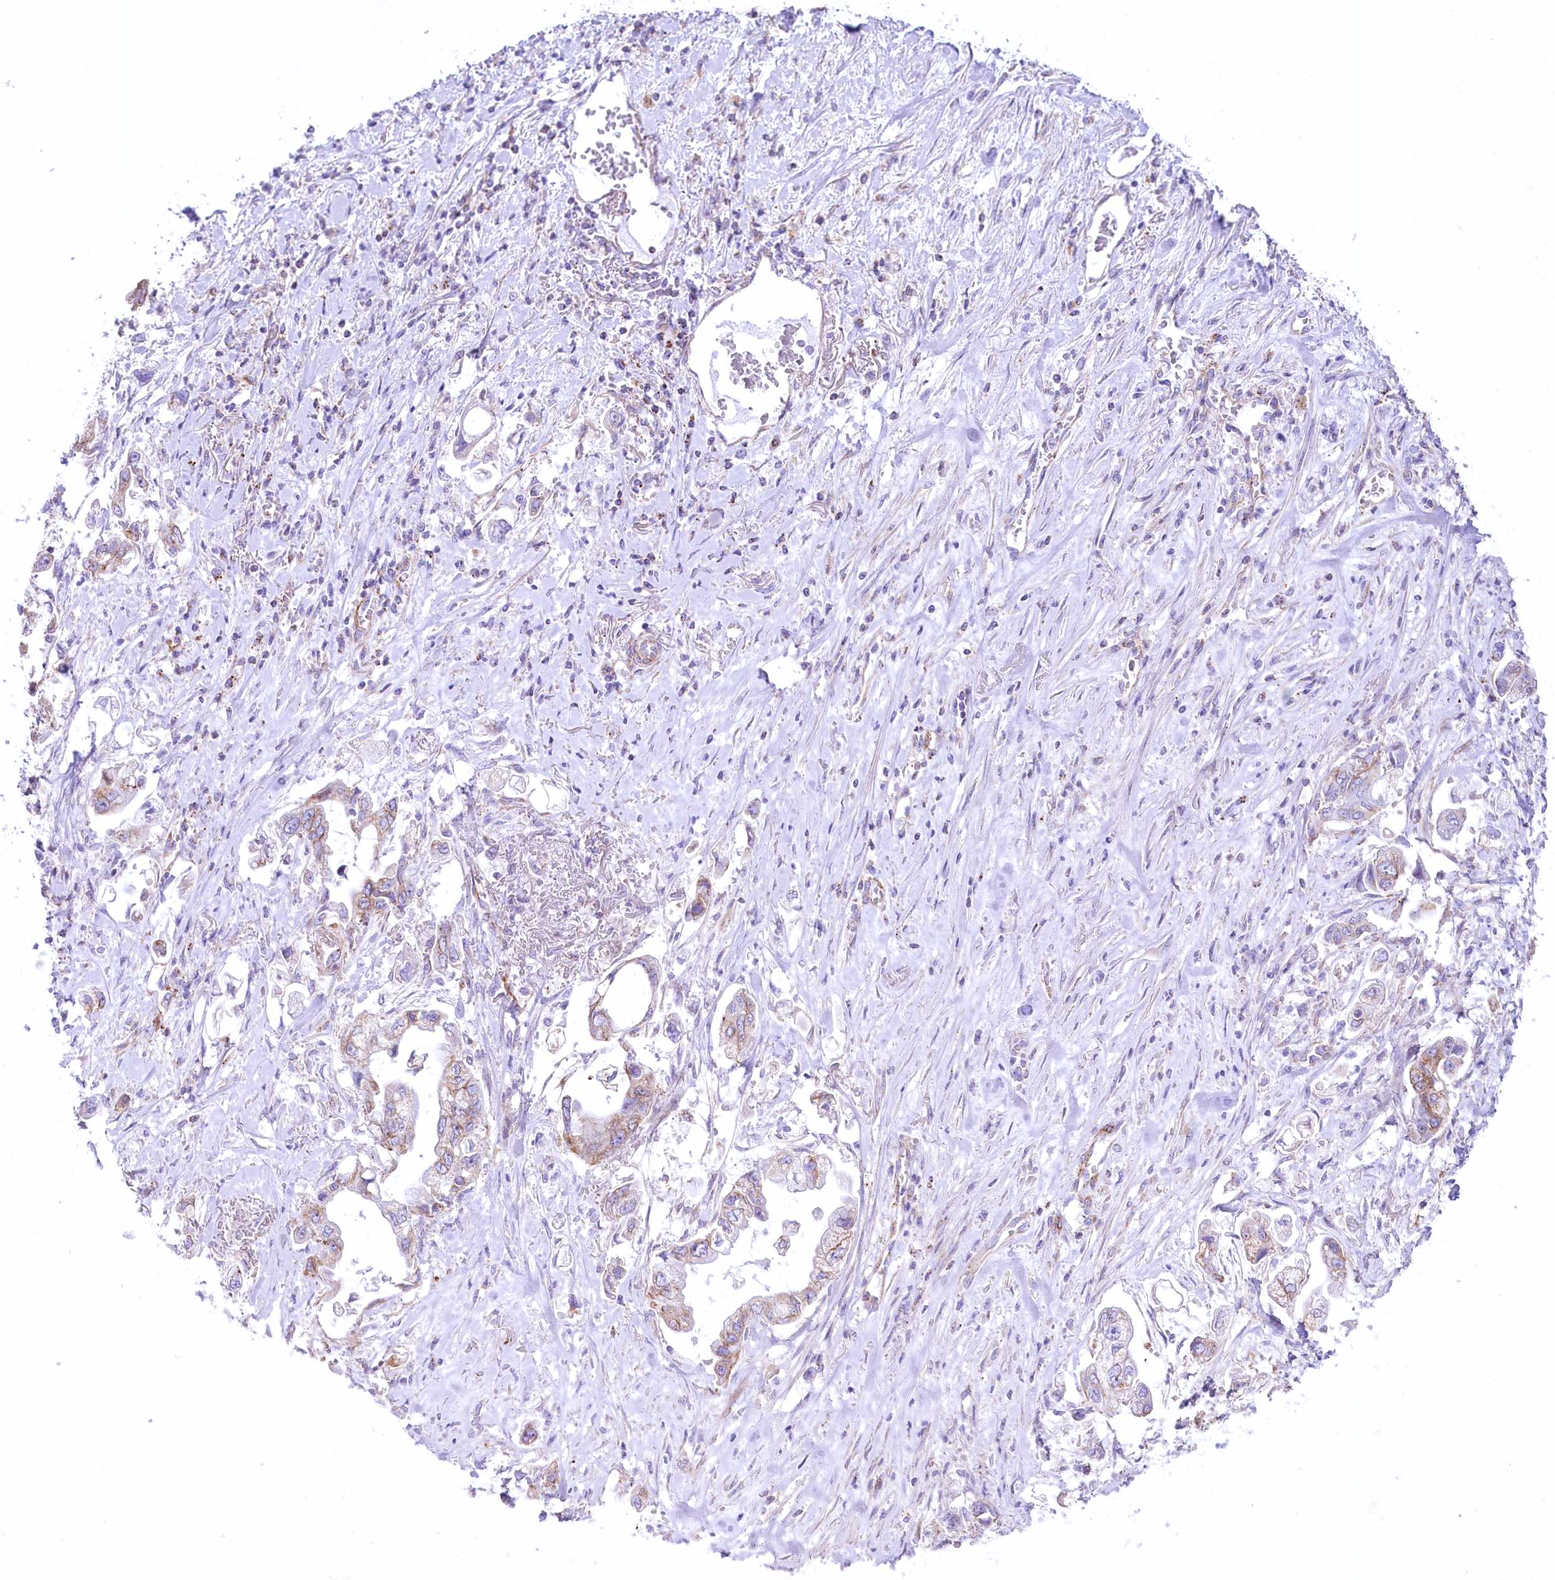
{"staining": {"intensity": "moderate", "quantity": "25%-75%", "location": "cytoplasmic/membranous"}, "tissue": "stomach cancer", "cell_type": "Tumor cells", "image_type": "cancer", "snomed": [{"axis": "morphology", "description": "Adenocarcinoma, NOS"}, {"axis": "topography", "description": "Stomach"}], "caption": "Stomach cancer (adenocarcinoma) tissue shows moderate cytoplasmic/membranous staining in about 25%-75% of tumor cells, visualized by immunohistochemistry.", "gene": "FAM216A", "patient": {"sex": "male", "age": 62}}